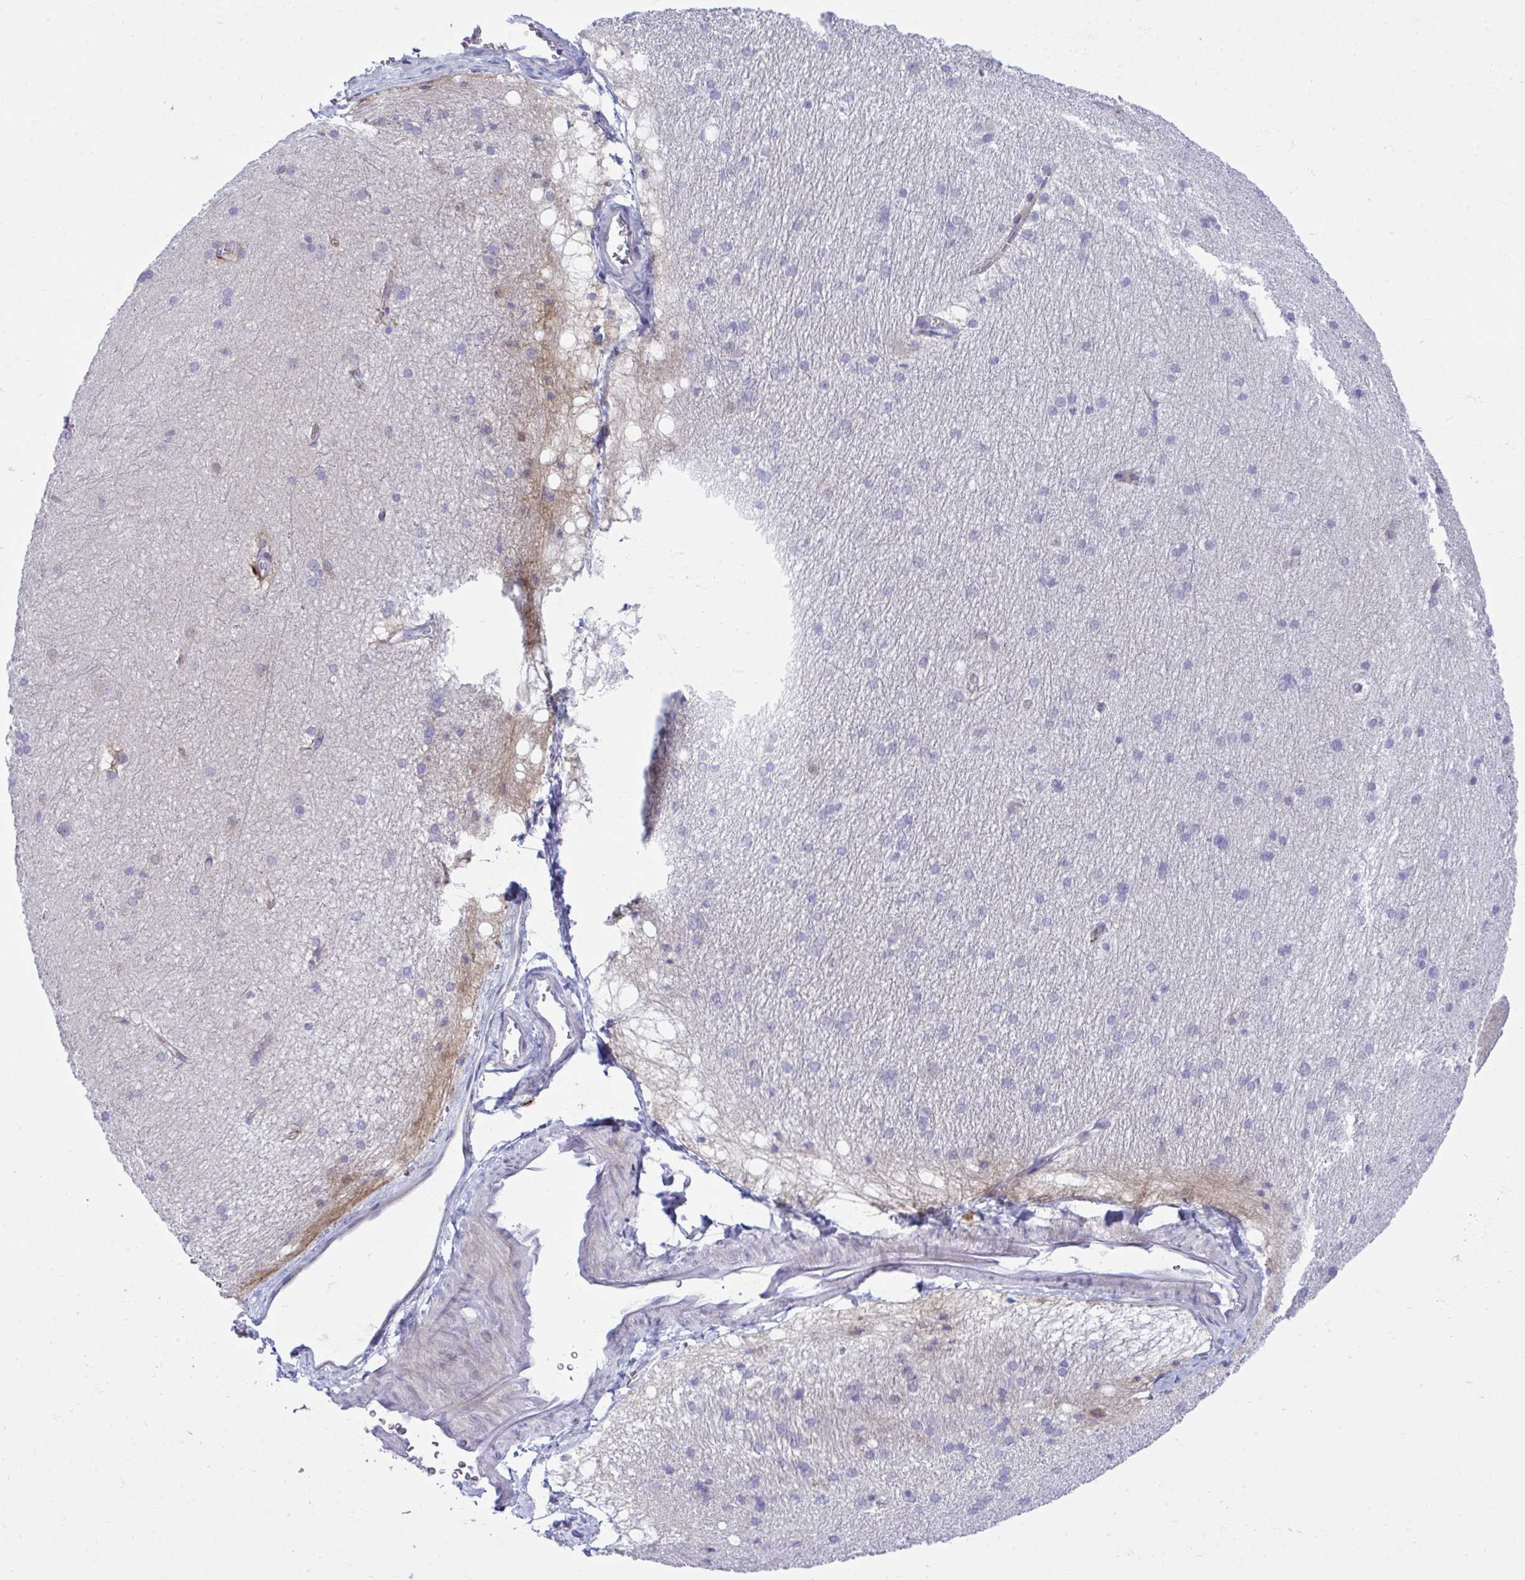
{"staining": {"intensity": "negative", "quantity": "none", "location": "none"}, "tissue": "hippocampus", "cell_type": "Glial cells", "image_type": "normal", "snomed": [{"axis": "morphology", "description": "Normal tissue, NOS"}, {"axis": "topography", "description": "Cerebral cortex"}, {"axis": "topography", "description": "Hippocampus"}], "caption": "Histopathology image shows no protein expression in glial cells of normal hippocampus. Nuclei are stained in blue.", "gene": "MED9", "patient": {"sex": "female", "age": 19}}